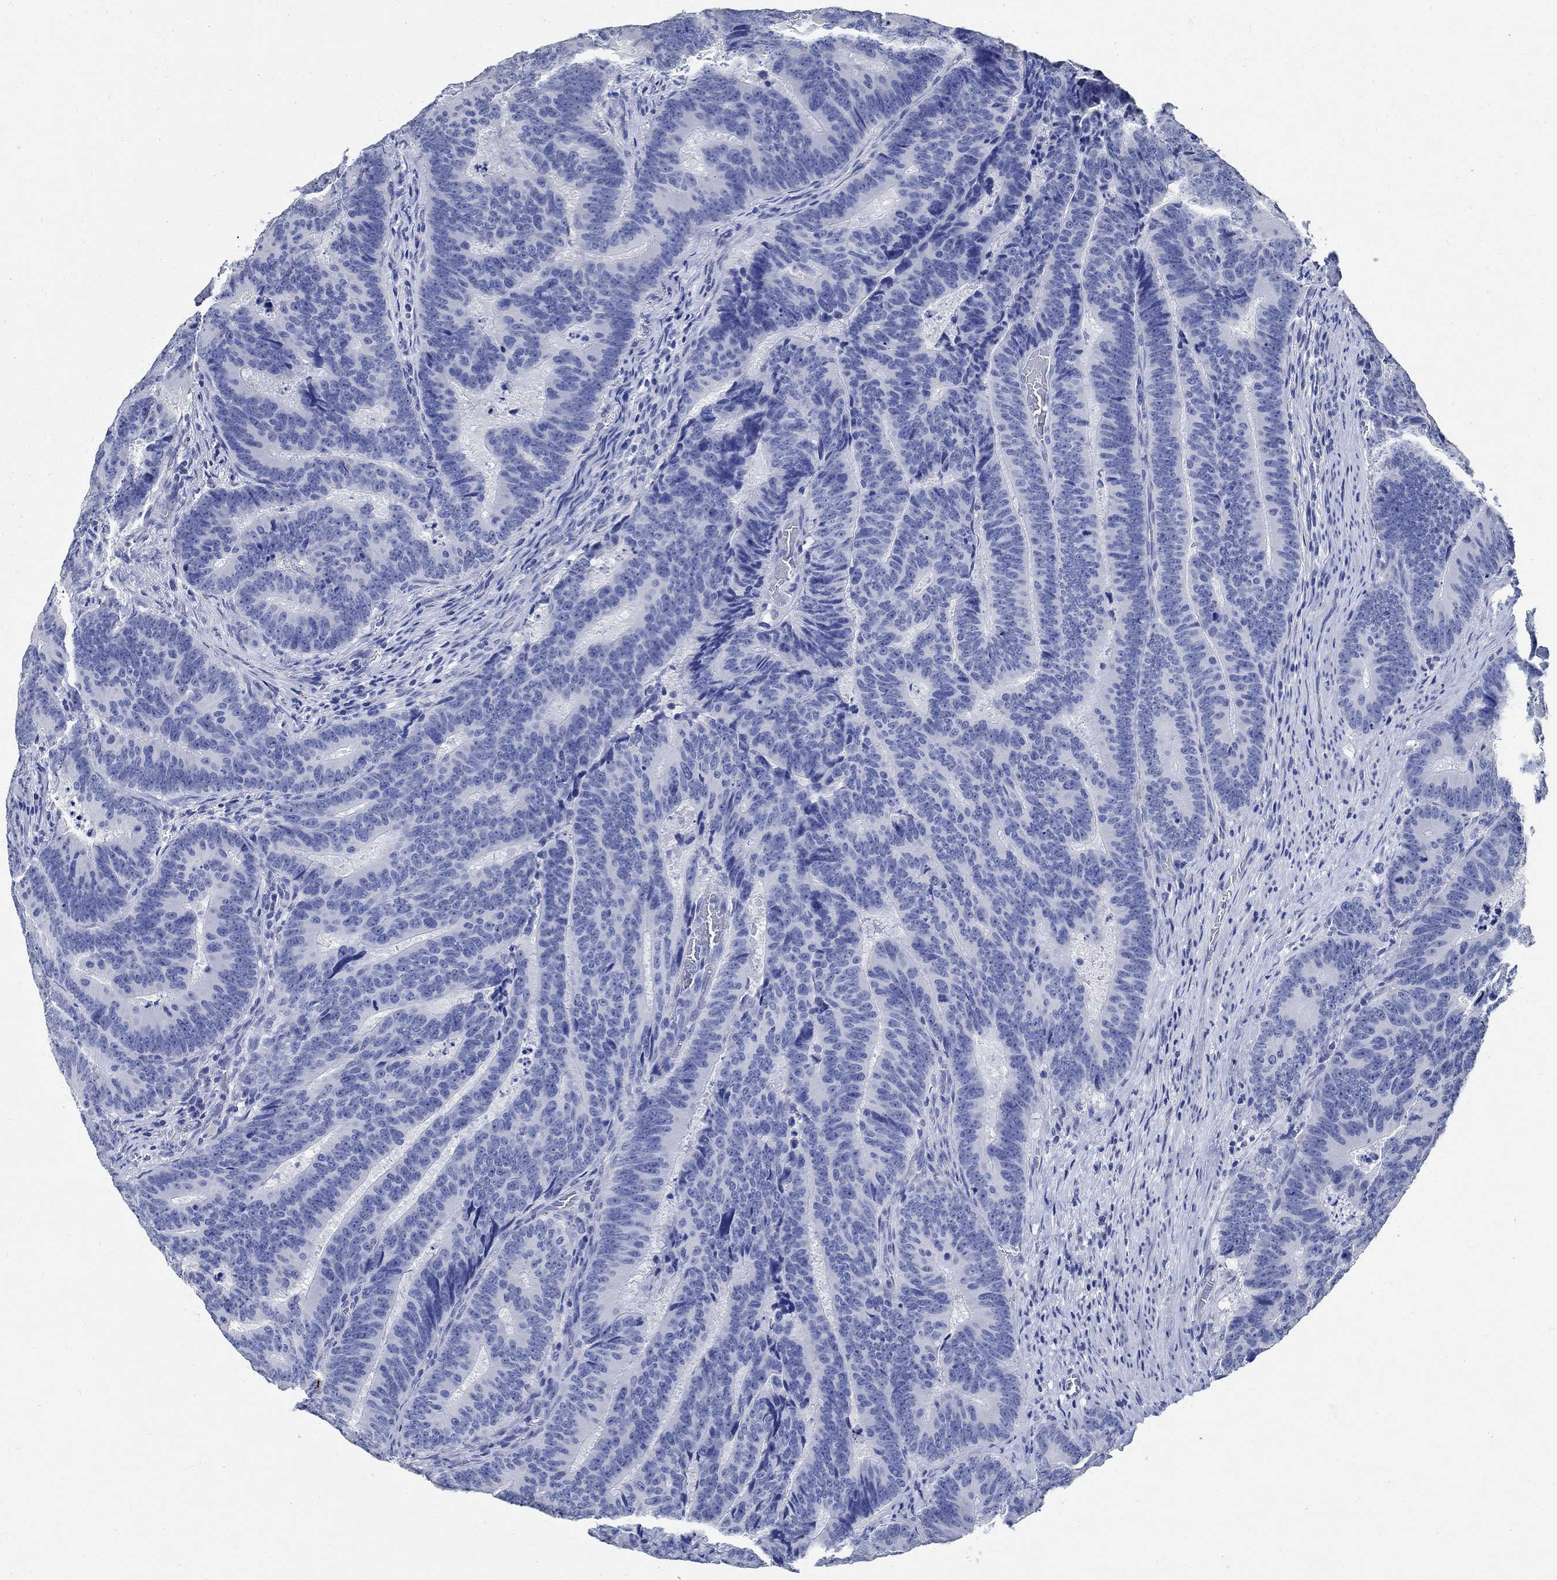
{"staining": {"intensity": "negative", "quantity": "none", "location": "none"}, "tissue": "colorectal cancer", "cell_type": "Tumor cells", "image_type": "cancer", "snomed": [{"axis": "morphology", "description": "Adenocarcinoma, NOS"}, {"axis": "topography", "description": "Colon"}], "caption": "There is no significant staining in tumor cells of adenocarcinoma (colorectal).", "gene": "TMEM221", "patient": {"sex": "female", "age": 82}}